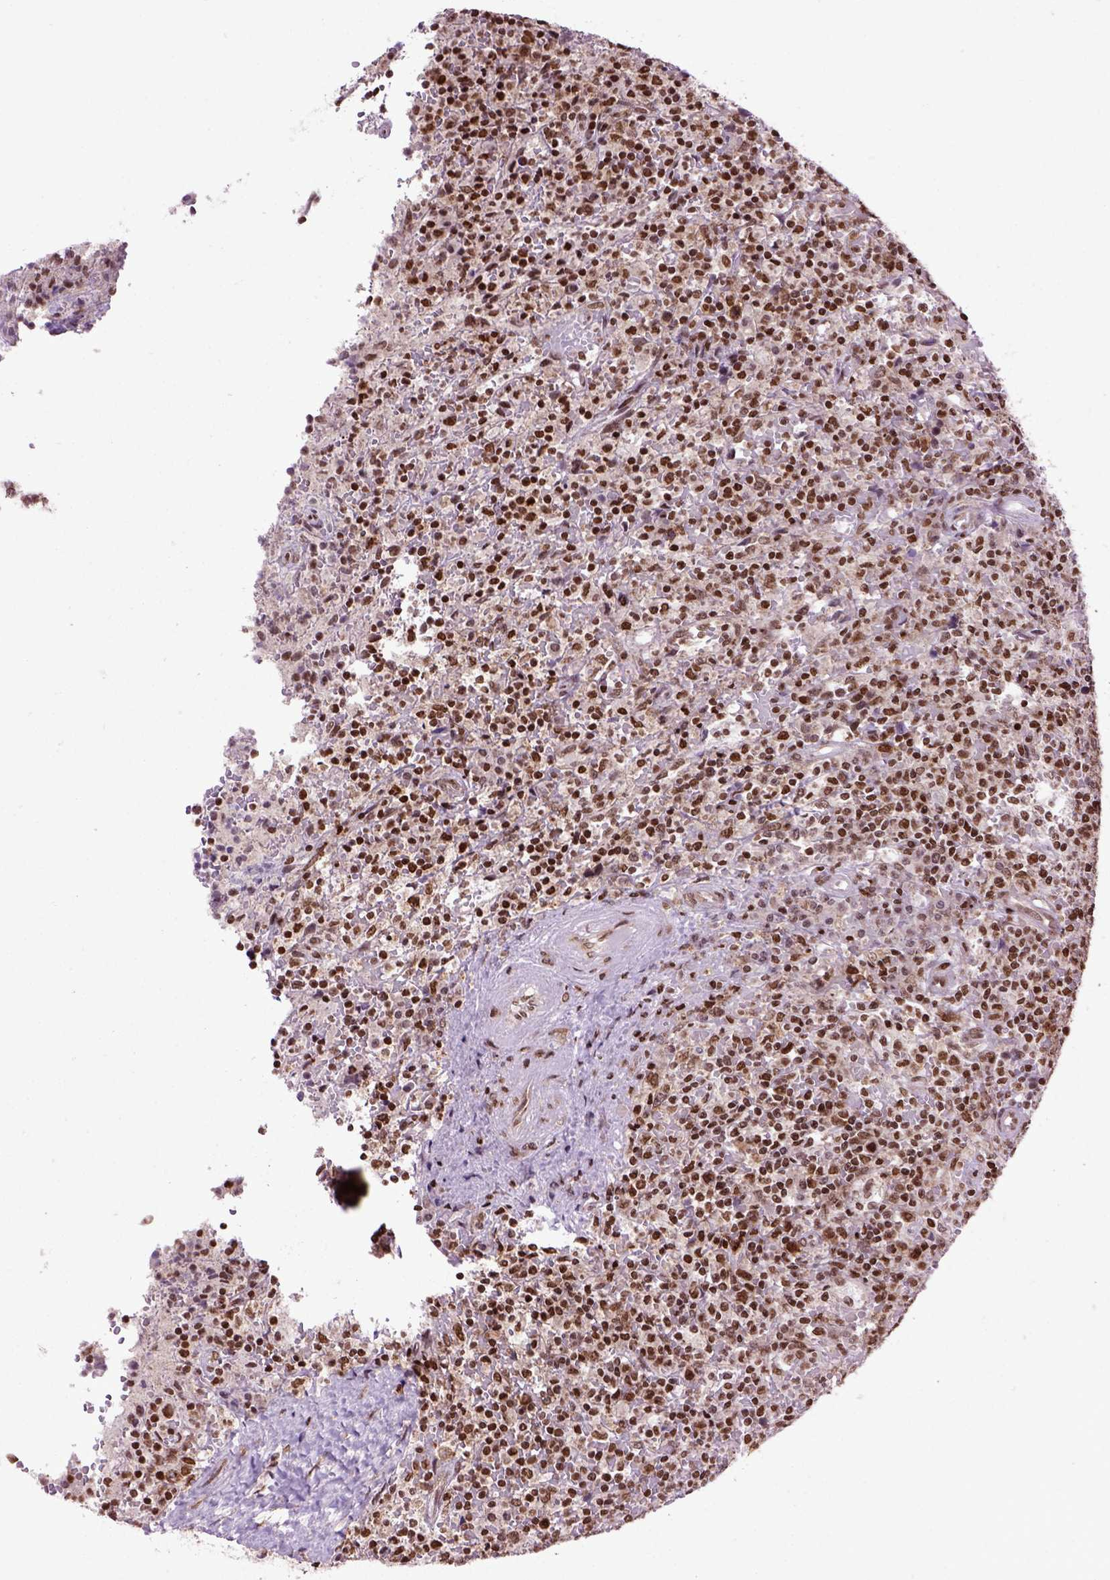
{"staining": {"intensity": "strong", "quantity": ">75%", "location": "nuclear"}, "tissue": "lymphoma", "cell_type": "Tumor cells", "image_type": "cancer", "snomed": [{"axis": "morphology", "description": "Malignant lymphoma, non-Hodgkin's type, Low grade"}, {"axis": "topography", "description": "Spleen"}], "caption": "Lymphoma stained with a brown dye displays strong nuclear positive expression in about >75% of tumor cells.", "gene": "CELF1", "patient": {"sex": "male", "age": 62}}